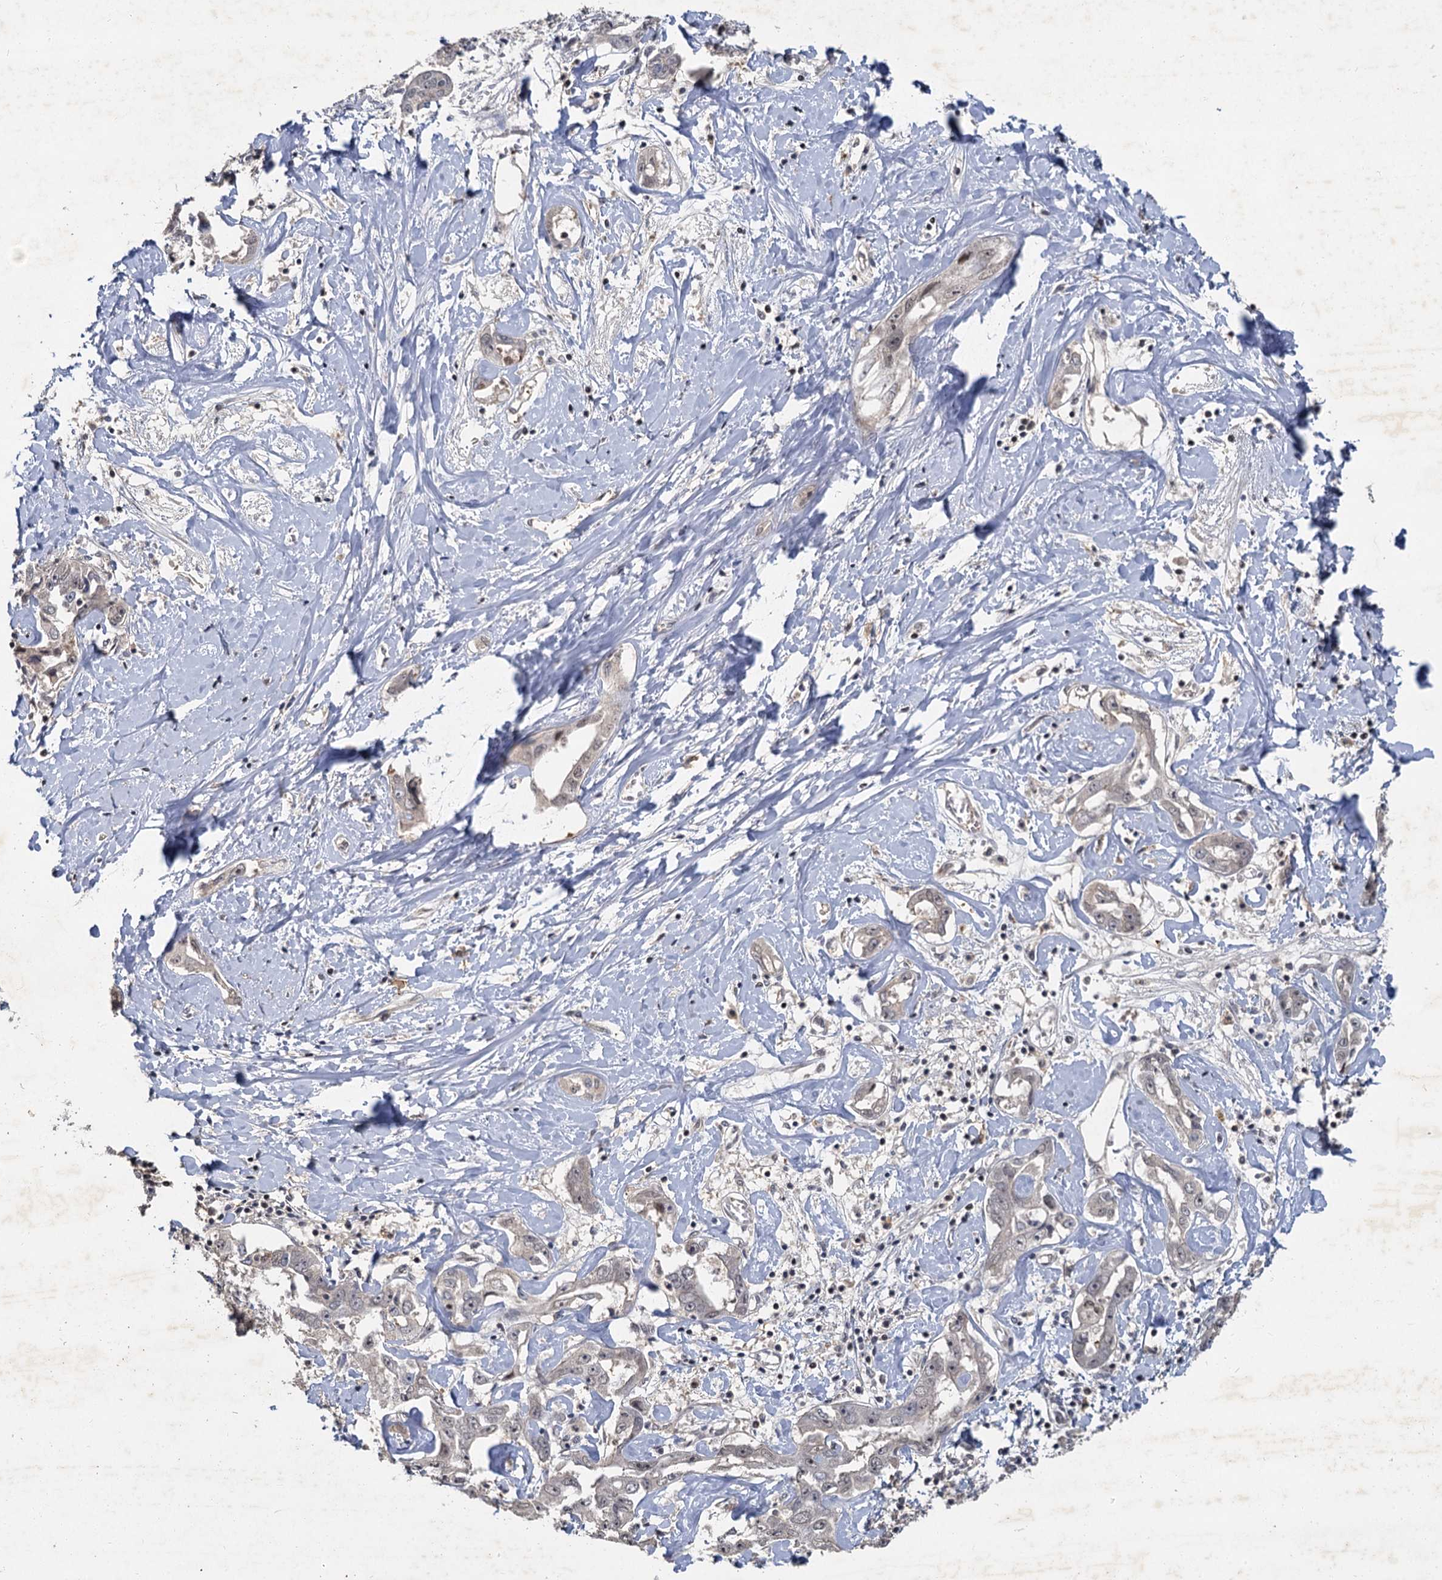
{"staining": {"intensity": "weak", "quantity": "<25%", "location": "nuclear"}, "tissue": "liver cancer", "cell_type": "Tumor cells", "image_type": "cancer", "snomed": [{"axis": "morphology", "description": "Cholangiocarcinoma"}, {"axis": "topography", "description": "Liver"}], "caption": "High magnification brightfield microscopy of cholangiocarcinoma (liver) stained with DAB (3,3'-diaminobenzidine) (brown) and counterstained with hematoxylin (blue): tumor cells show no significant expression.", "gene": "MUCL1", "patient": {"sex": "male", "age": 59}}